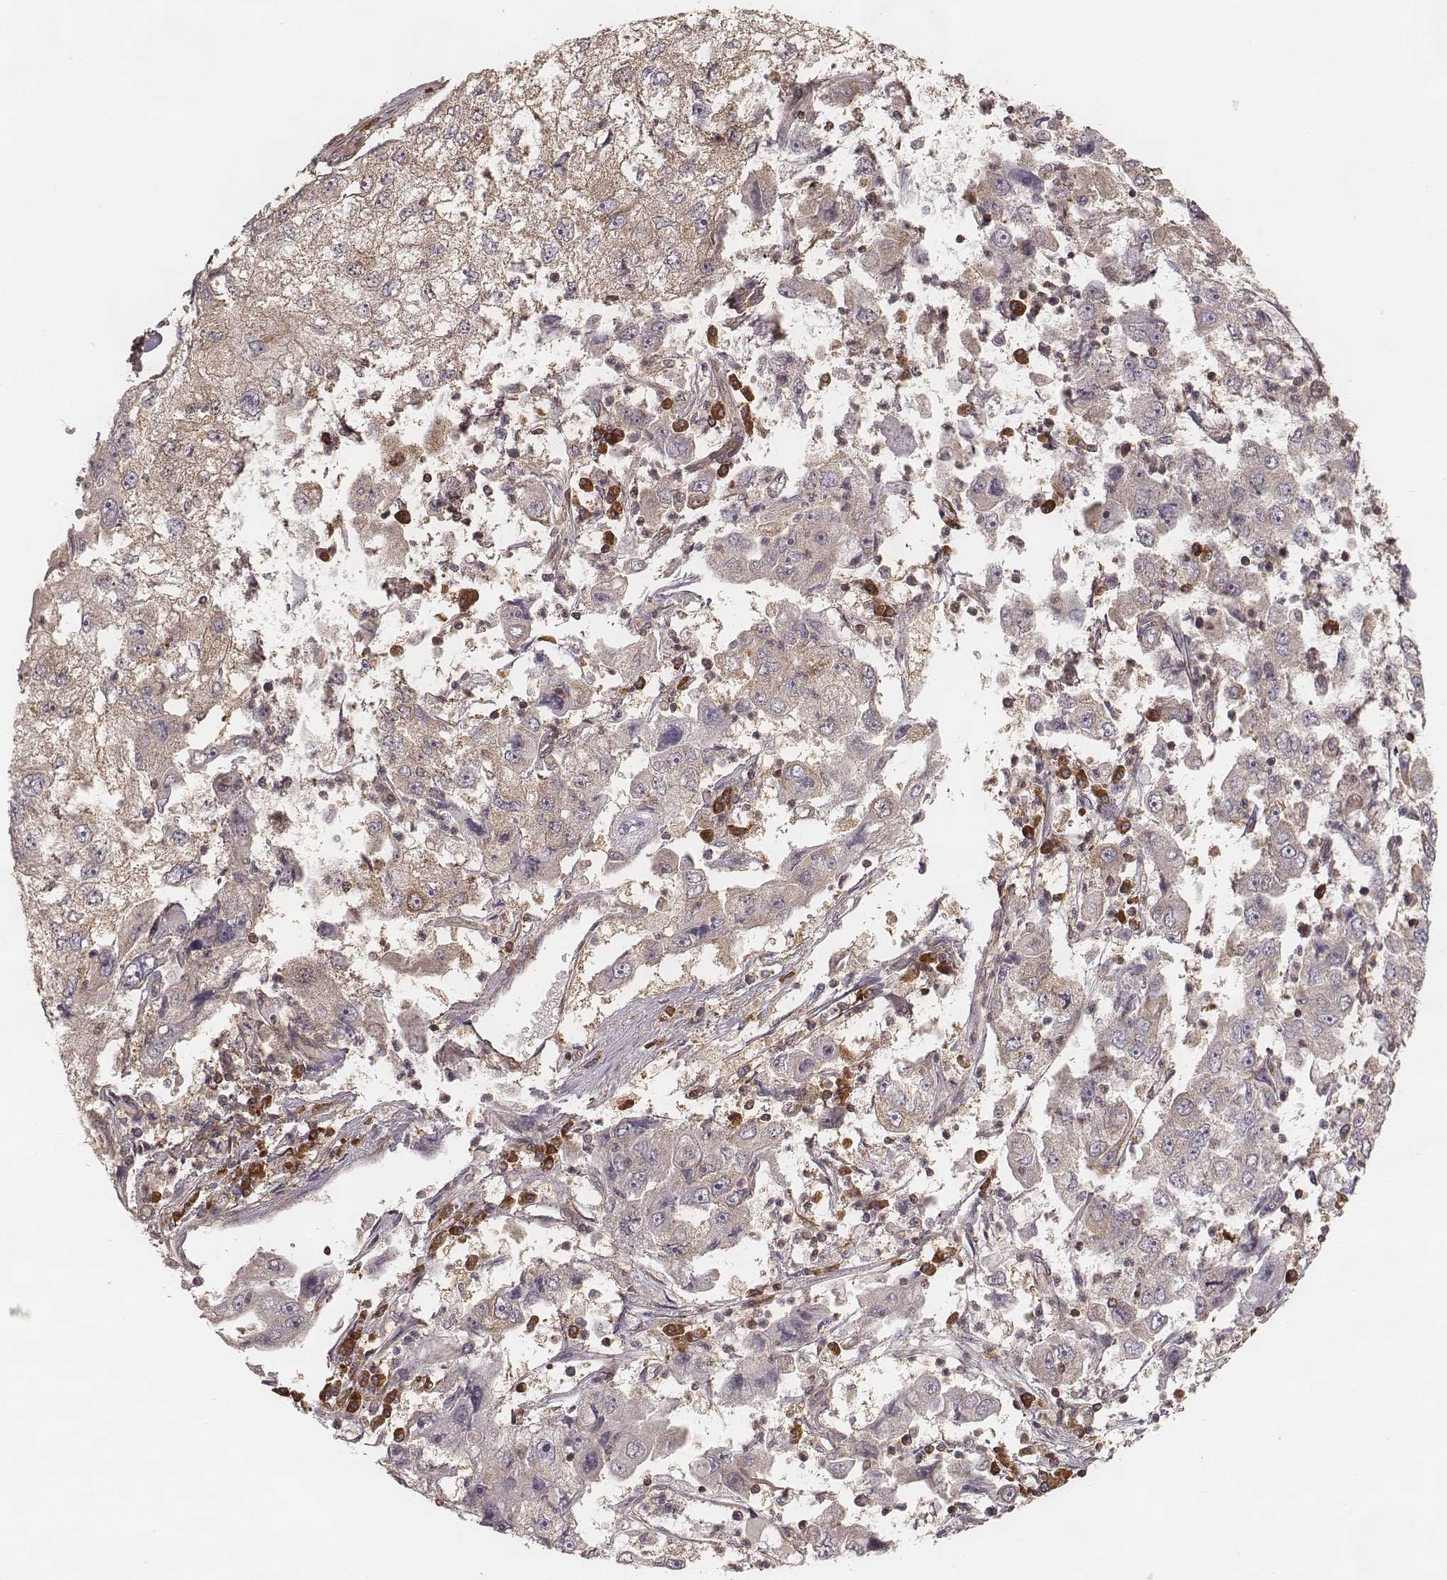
{"staining": {"intensity": "negative", "quantity": "none", "location": "none"}, "tissue": "cervical cancer", "cell_type": "Tumor cells", "image_type": "cancer", "snomed": [{"axis": "morphology", "description": "Squamous cell carcinoma, NOS"}, {"axis": "topography", "description": "Cervix"}], "caption": "A photomicrograph of cervical cancer (squamous cell carcinoma) stained for a protein displays no brown staining in tumor cells.", "gene": "CARS1", "patient": {"sex": "female", "age": 36}}